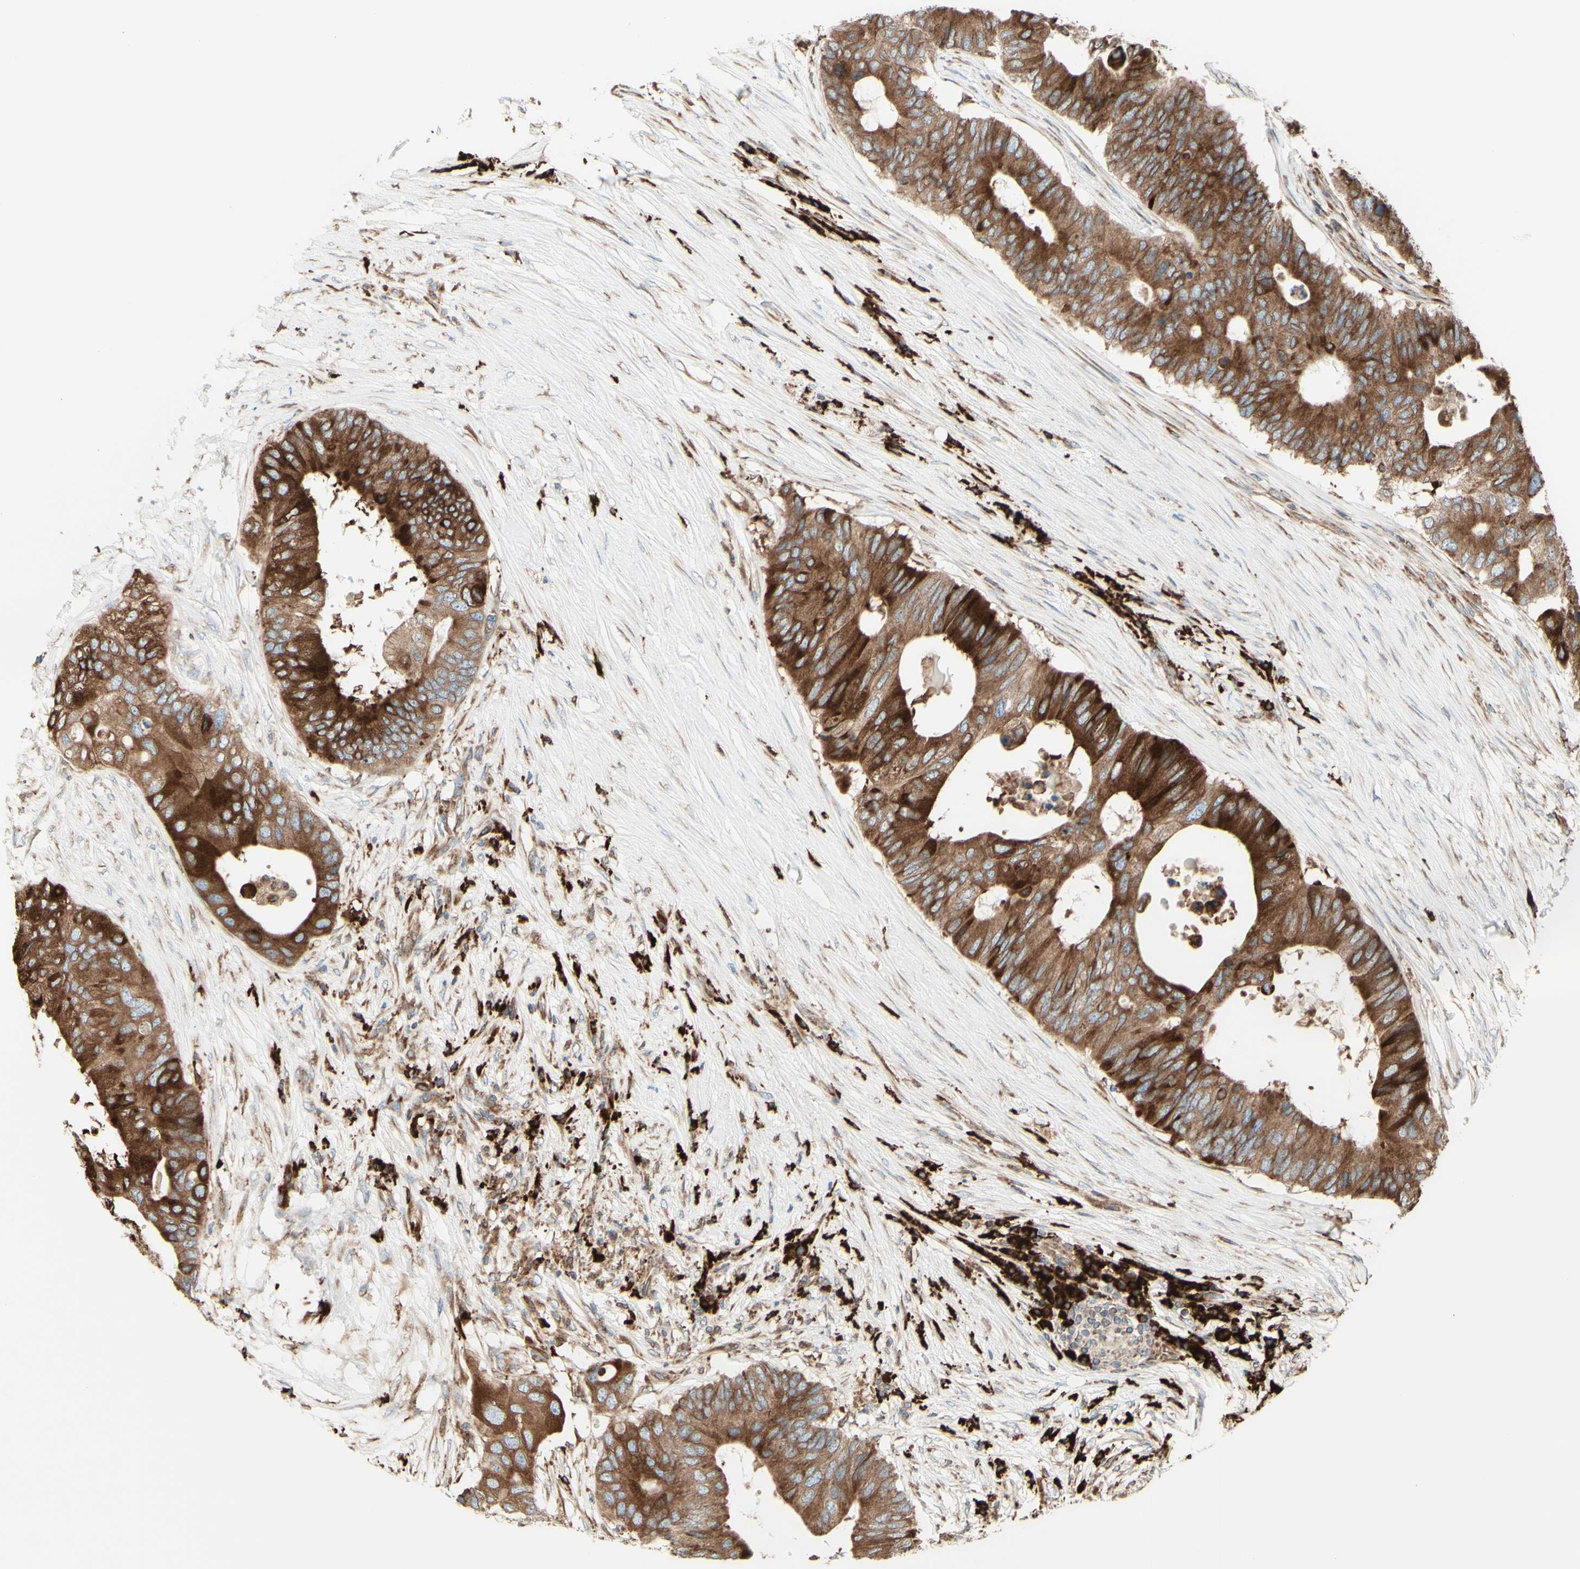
{"staining": {"intensity": "strong", "quantity": ">75%", "location": "cytoplasmic/membranous"}, "tissue": "colorectal cancer", "cell_type": "Tumor cells", "image_type": "cancer", "snomed": [{"axis": "morphology", "description": "Adenocarcinoma, NOS"}, {"axis": "topography", "description": "Colon"}], "caption": "Immunohistochemistry histopathology image of colorectal cancer stained for a protein (brown), which exhibits high levels of strong cytoplasmic/membranous staining in approximately >75% of tumor cells.", "gene": "DNAJB11", "patient": {"sex": "male", "age": 71}}